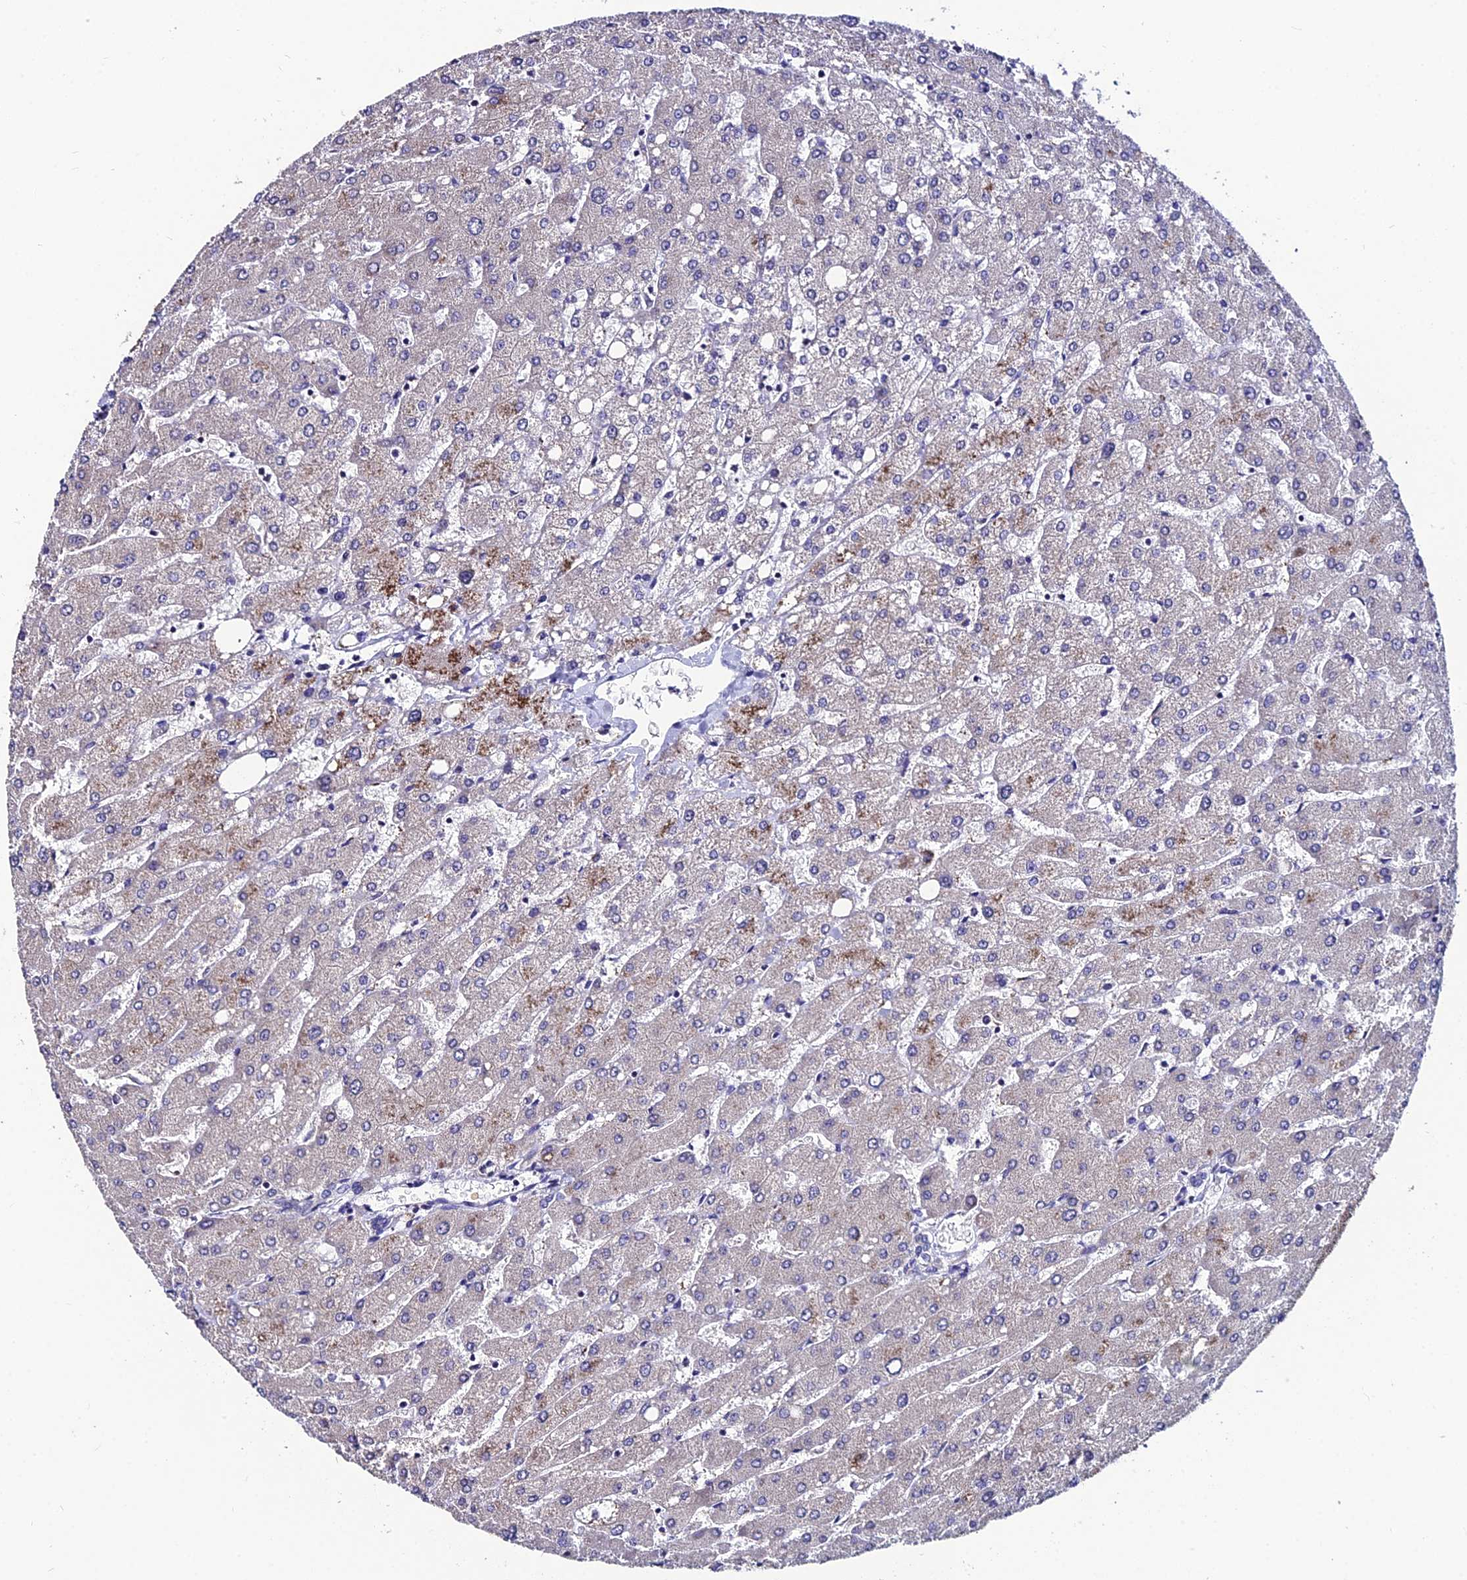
{"staining": {"intensity": "negative", "quantity": "none", "location": "none"}, "tissue": "liver", "cell_type": "Cholangiocytes", "image_type": "normal", "snomed": [{"axis": "morphology", "description": "Normal tissue, NOS"}, {"axis": "topography", "description": "Liver"}], "caption": "This photomicrograph is of benign liver stained with IHC to label a protein in brown with the nuclei are counter-stained blue. There is no positivity in cholangiocytes. Brightfield microscopy of immunohistochemistry stained with DAB (3,3'-diaminobenzidine) (brown) and hematoxylin (blue), captured at high magnification.", "gene": "LGALS7", "patient": {"sex": "male", "age": 55}}